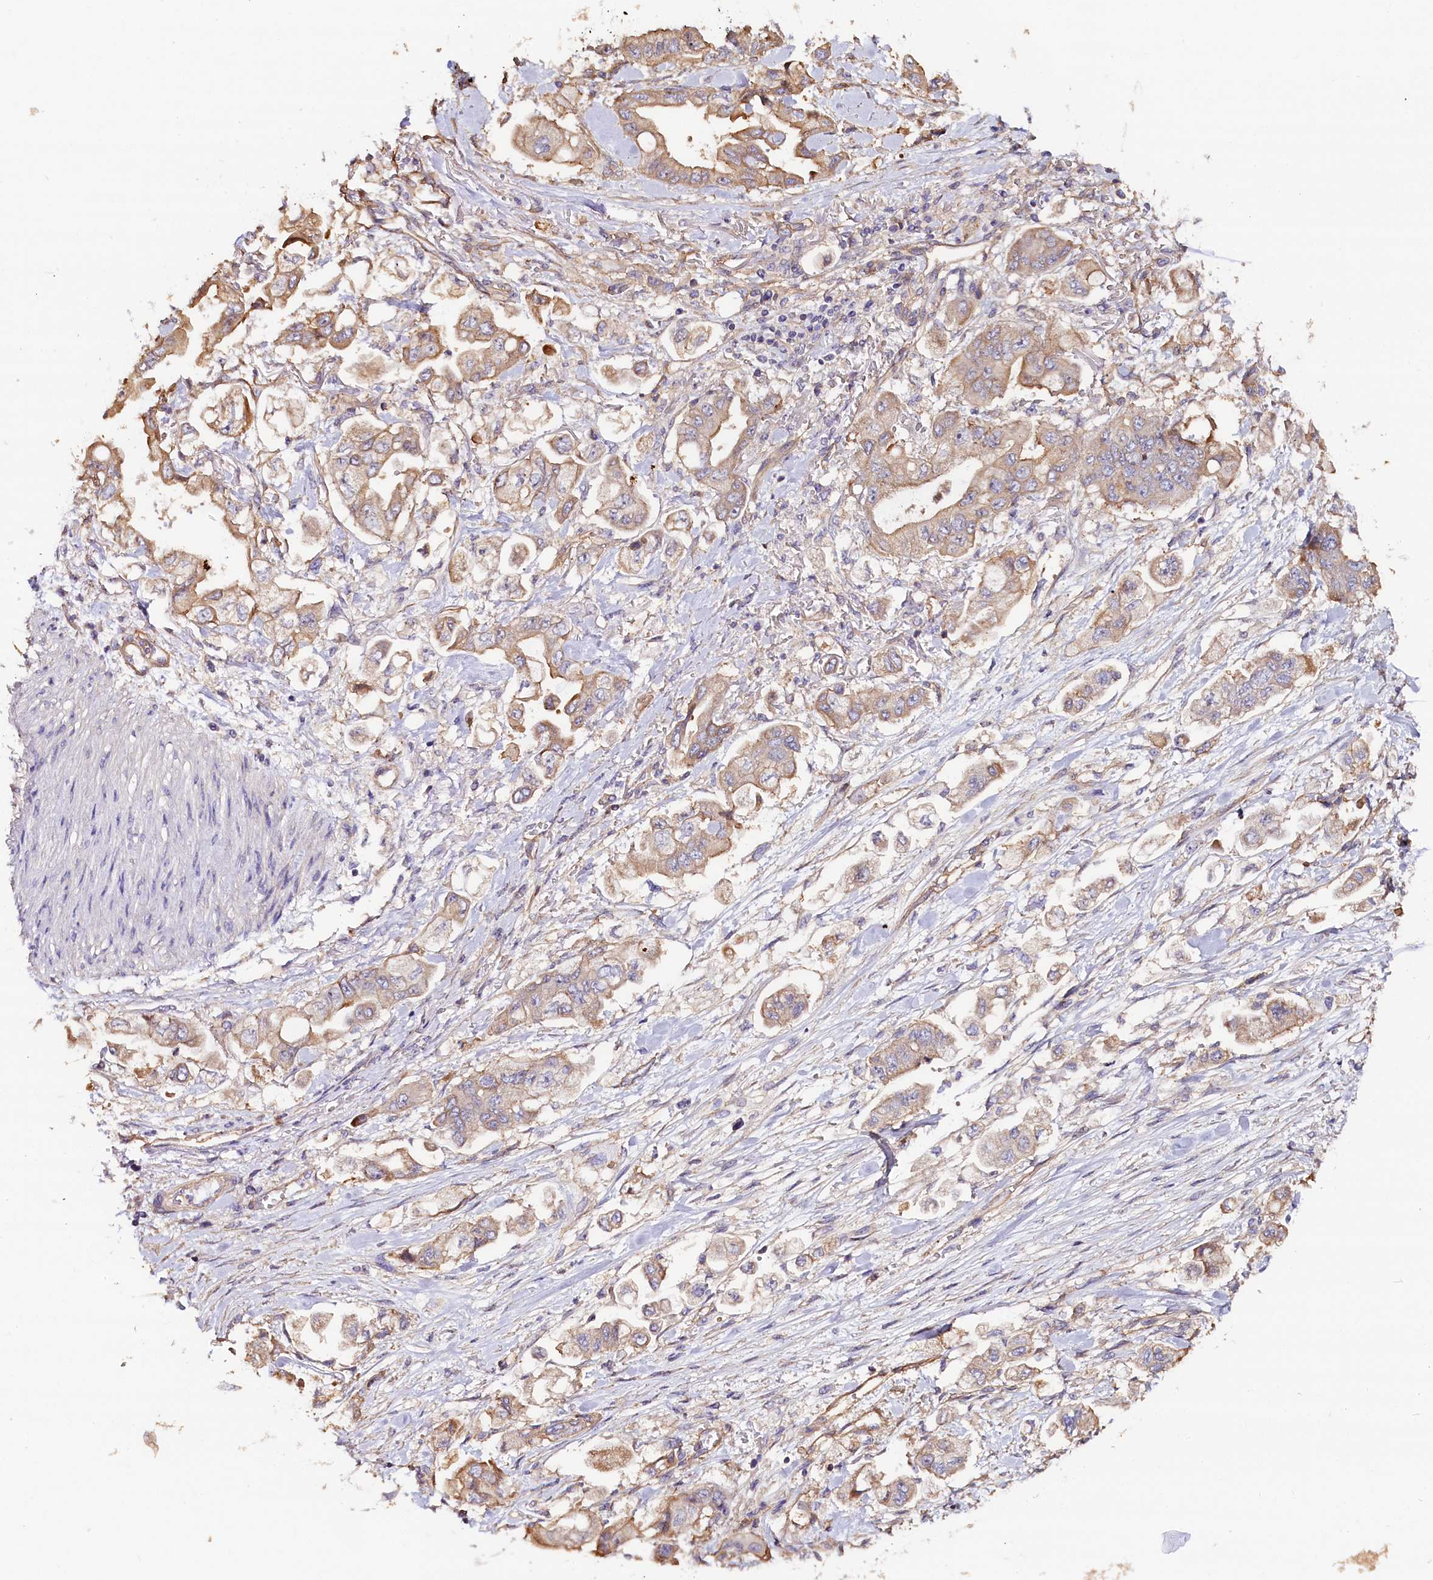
{"staining": {"intensity": "weak", "quantity": ">75%", "location": "cytoplasmic/membranous"}, "tissue": "stomach cancer", "cell_type": "Tumor cells", "image_type": "cancer", "snomed": [{"axis": "morphology", "description": "Adenocarcinoma, NOS"}, {"axis": "topography", "description": "Stomach"}], "caption": "Immunohistochemical staining of human stomach adenocarcinoma exhibits low levels of weak cytoplasmic/membranous staining in approximately >75% of tumor cells. (brown staining indicates protein expression, while blue staining denotes nuclei).", "gene": "KATNB1", "patient": {"sex": "male", "age": 62}}